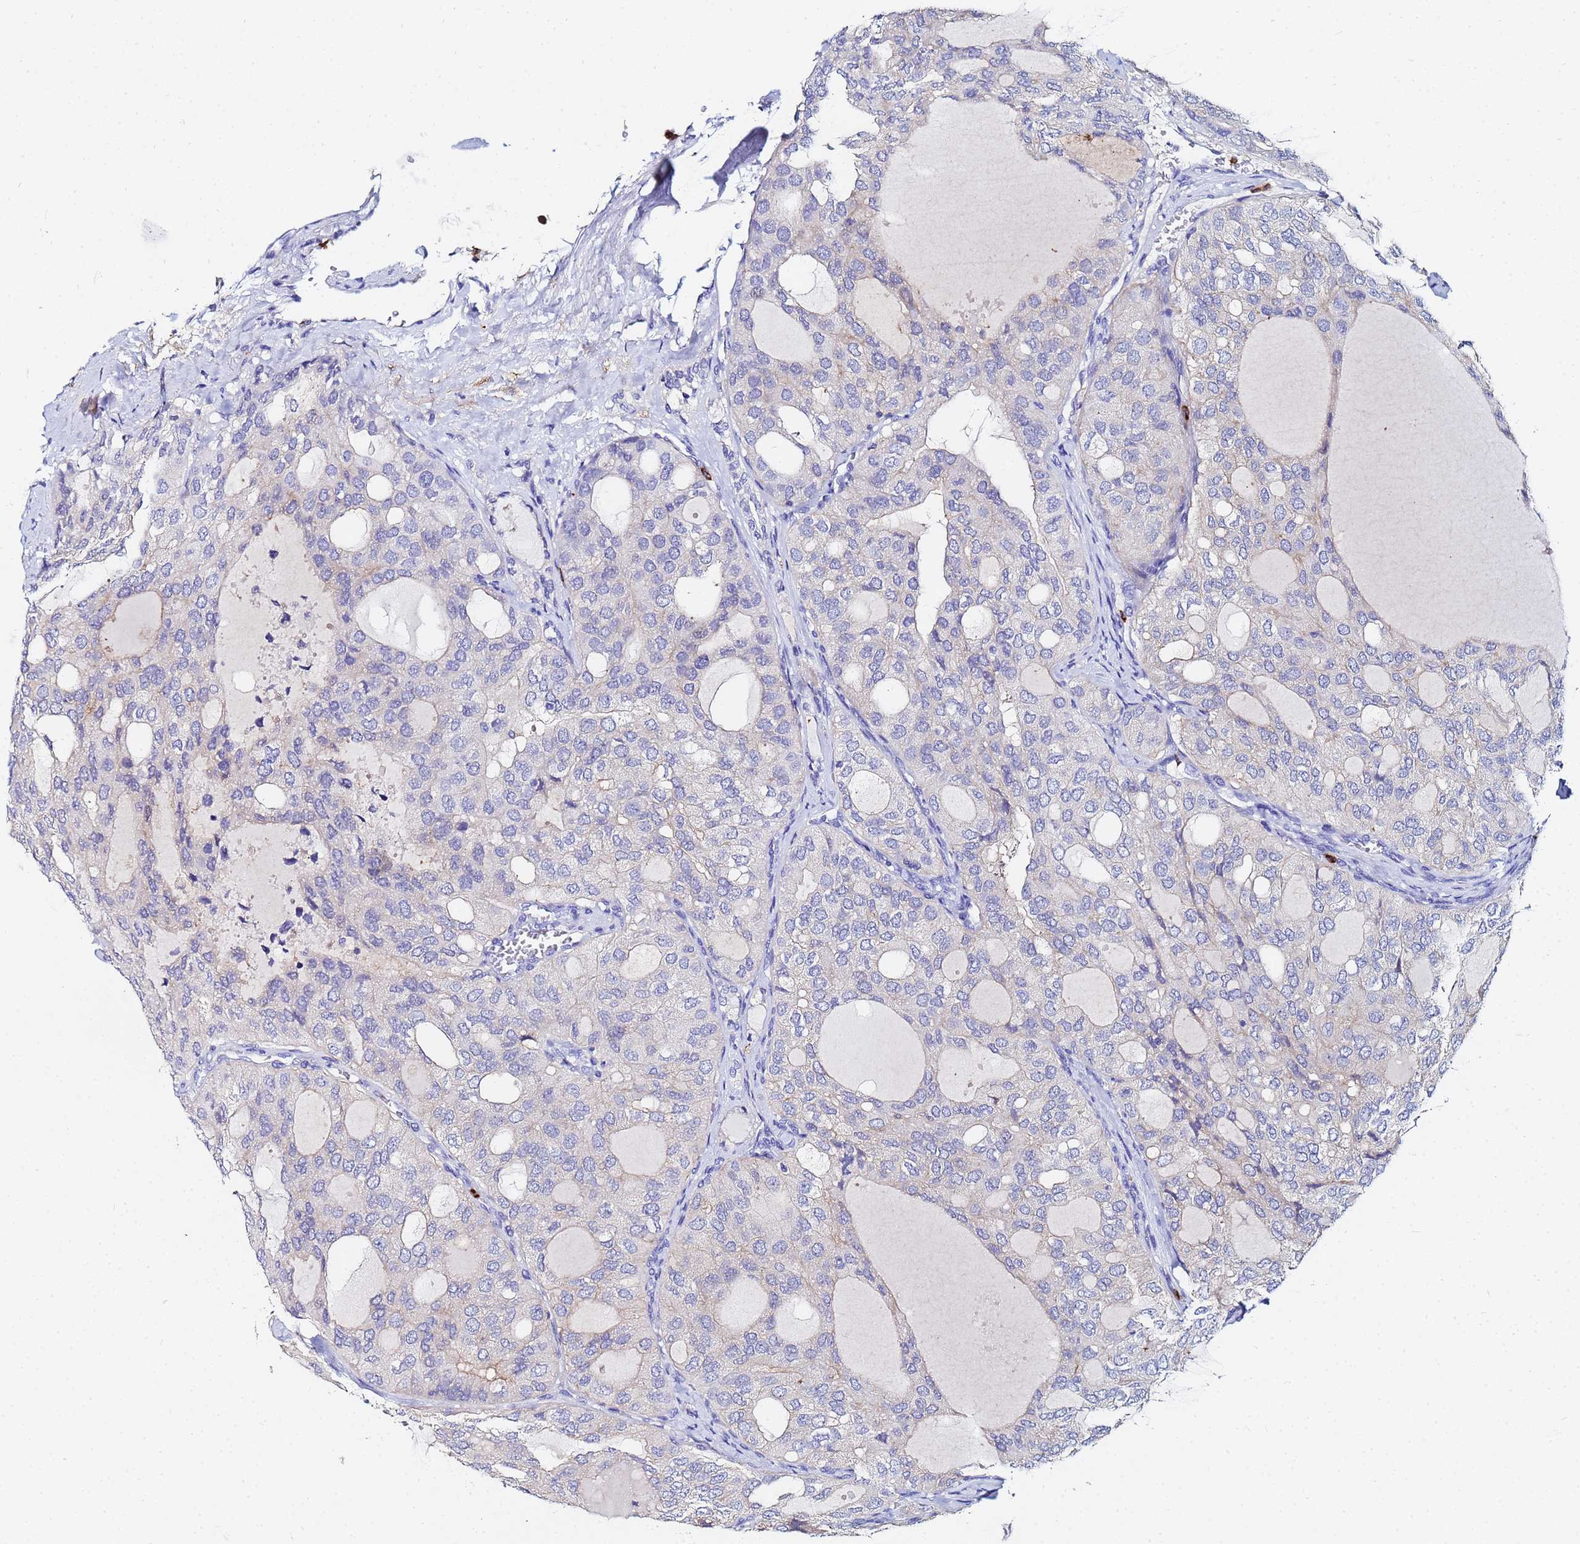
{"staining": {"intensity": "negative", "quantity": "none", "location": "none"}, "tissue": "thyroid cancer", "cell_type": "Tumor cells", "image_type": "cancer", "snomed": [{"axis": "morphology", "description": "Follicular adenoma carcinoma, NOS"}, {"axis": "topography", "description": "Thyroid gland"}], "caption": "Image shows no protein expression in tumor cells of thyroid cancer (follicular adenoma carcinoma) tissue.", "gene": "BASP1", "patient": {"sex": "male", "age": 75}}